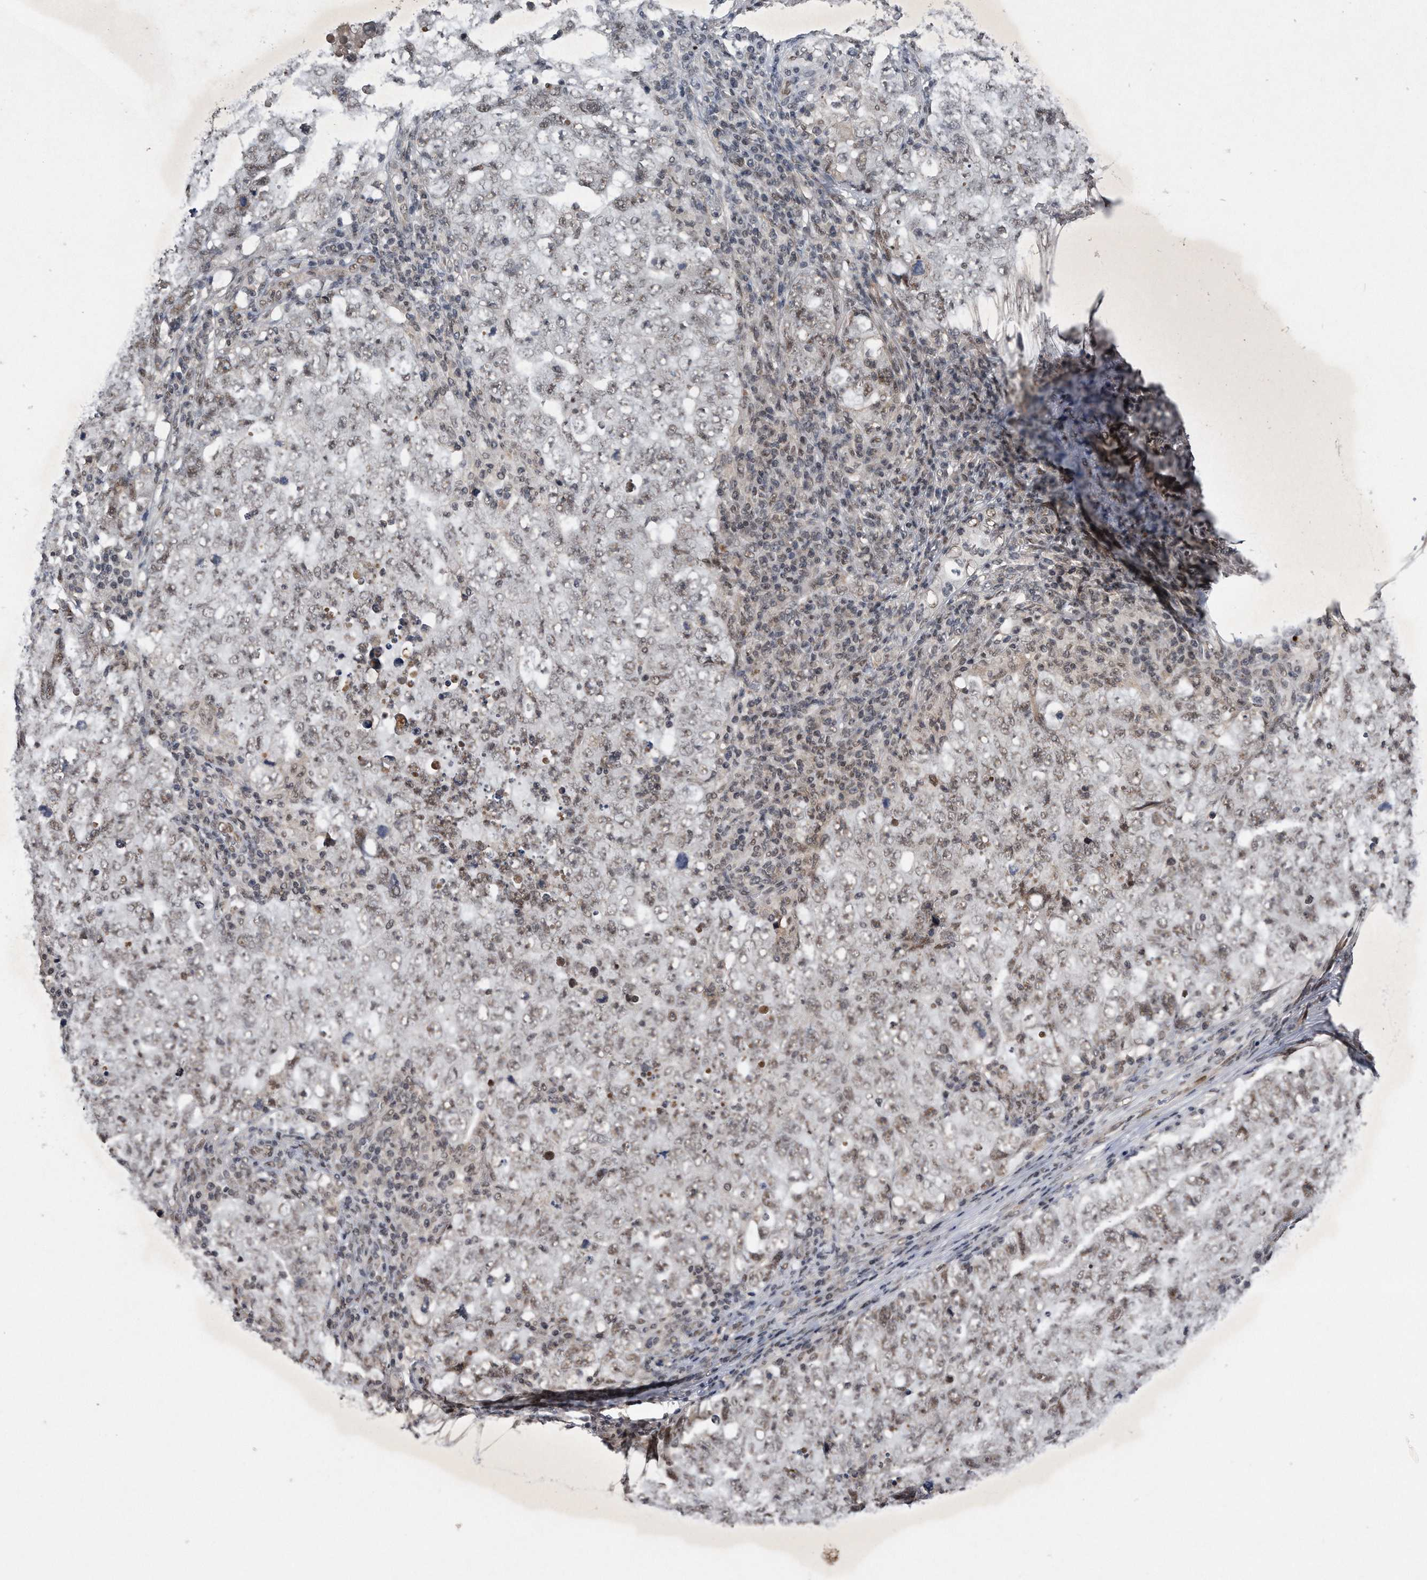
{"staining": {"intensity": "weak", "quantity": "25%-75%", "location": "nuclear"}, "tissue": "testis cancer", "cell_type": "Tumor cells", "image_type": "cancer", "snomed": [{"axis": "morphology", "description": "Carcinoma, Embryonal, NOS"}, {"axis": "topography", "description": "Testis"}], "caption": "Protein positivity by IHC shows weak nuclear positivity in about 25%-75% of tumor cells in embryonal carcinoma (testis).", "gene": "VIRMA", "patient": {"sex": "male", "age": 26}}